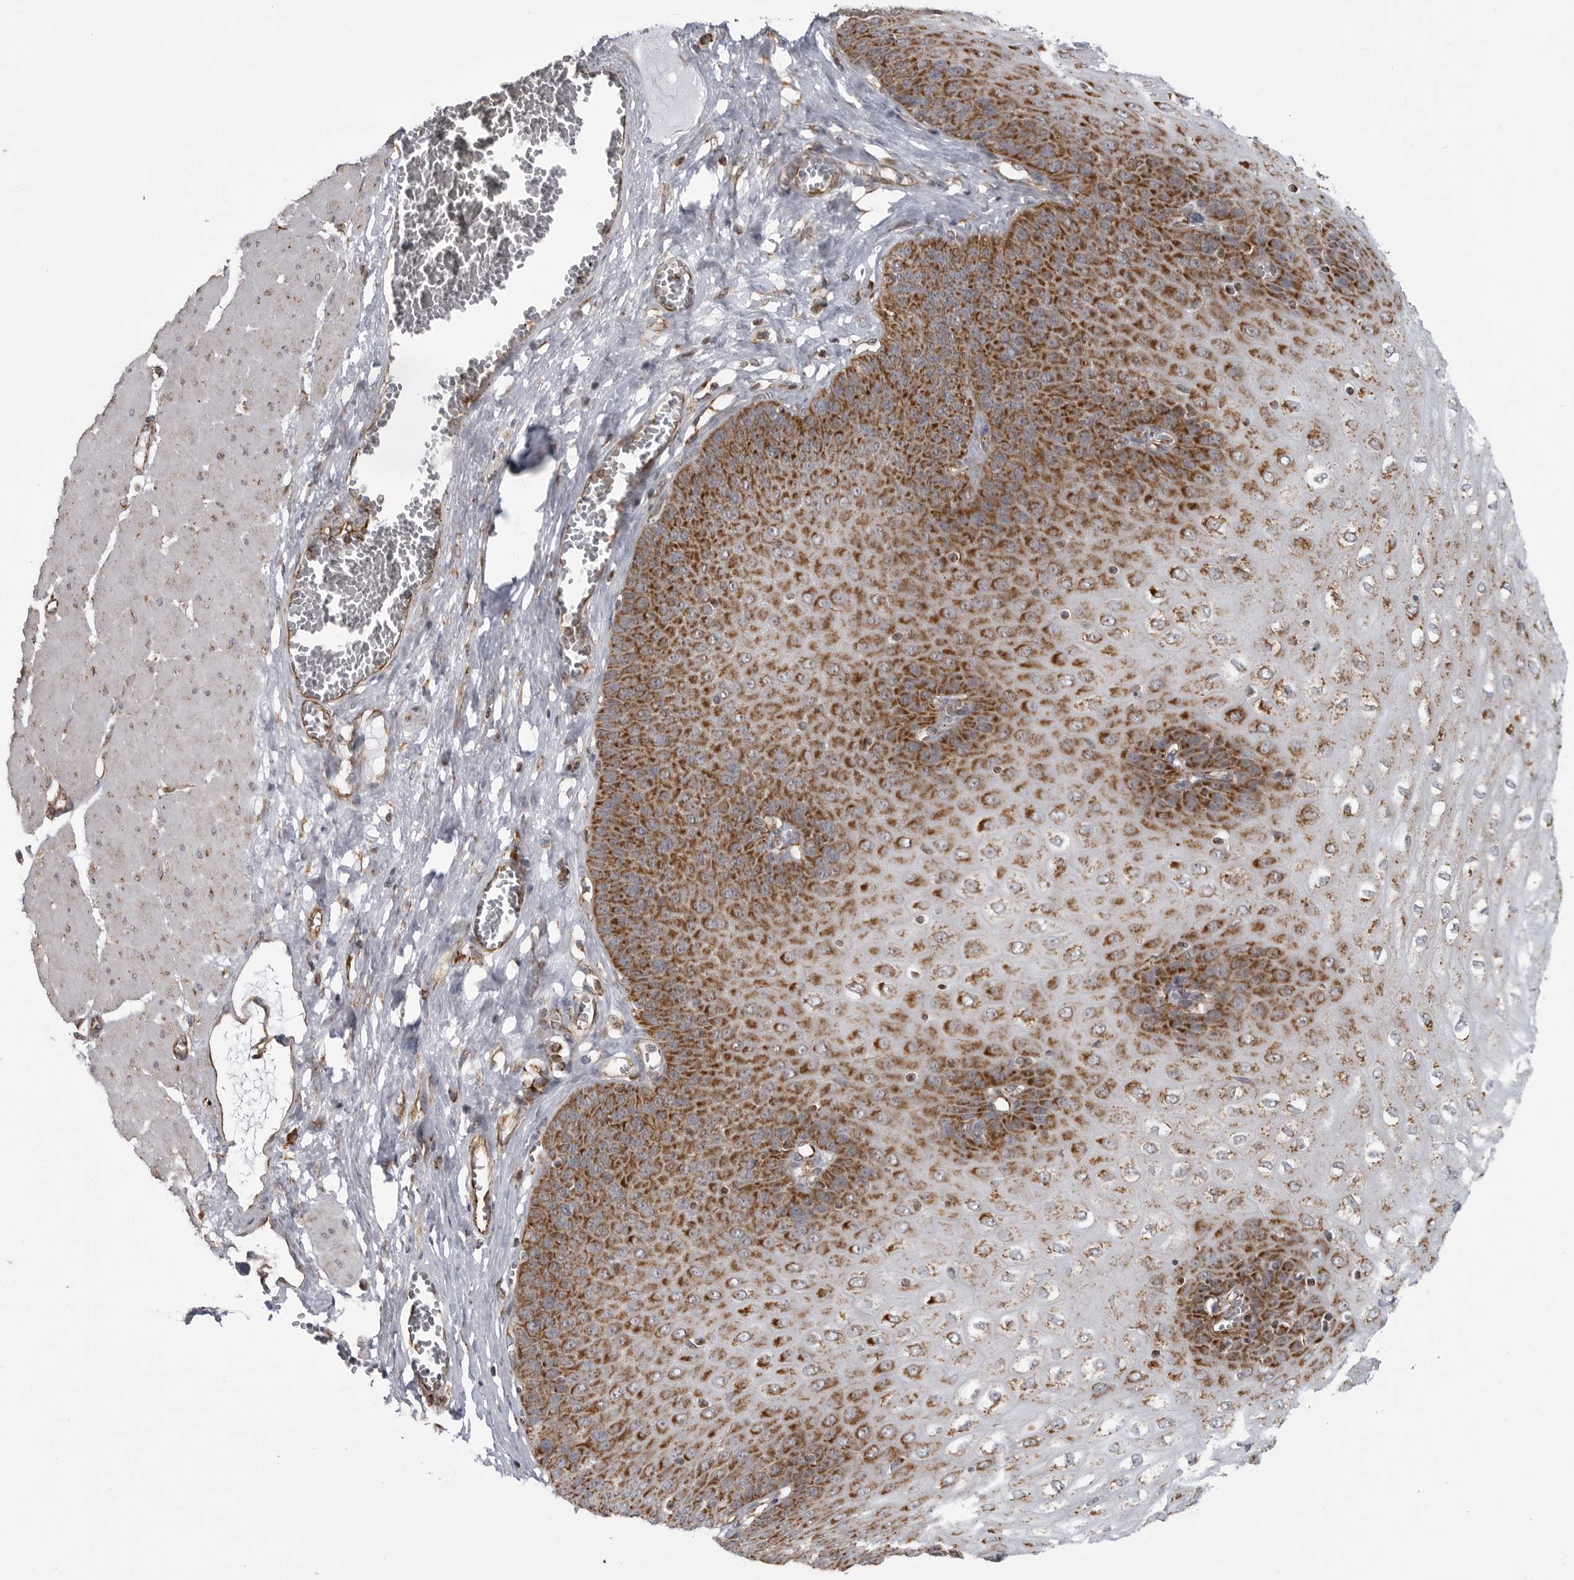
{"staining": {"intensity": "strong", "quantity": ">75%", "location": "cytoplasmic/membranous"}, "tissue": "esophagus", "cell_type": "Squamous epithelial cells", "image_type": "normal", "snomed": [{"axis": "morphology", "description": "Normal tissue, NOS"}, {"axis": "topography", "description": "Esophagus"}], "caption": "DAB (3,3'-diaminobenzidine) immunohistochemical staining of unremarkable esophagus displays strong cytoplasmic/membranous protein expression in about >75% of squamous epithelial cells.", "gene": "FH", "patient": {"sex": "male", "age": 60}}